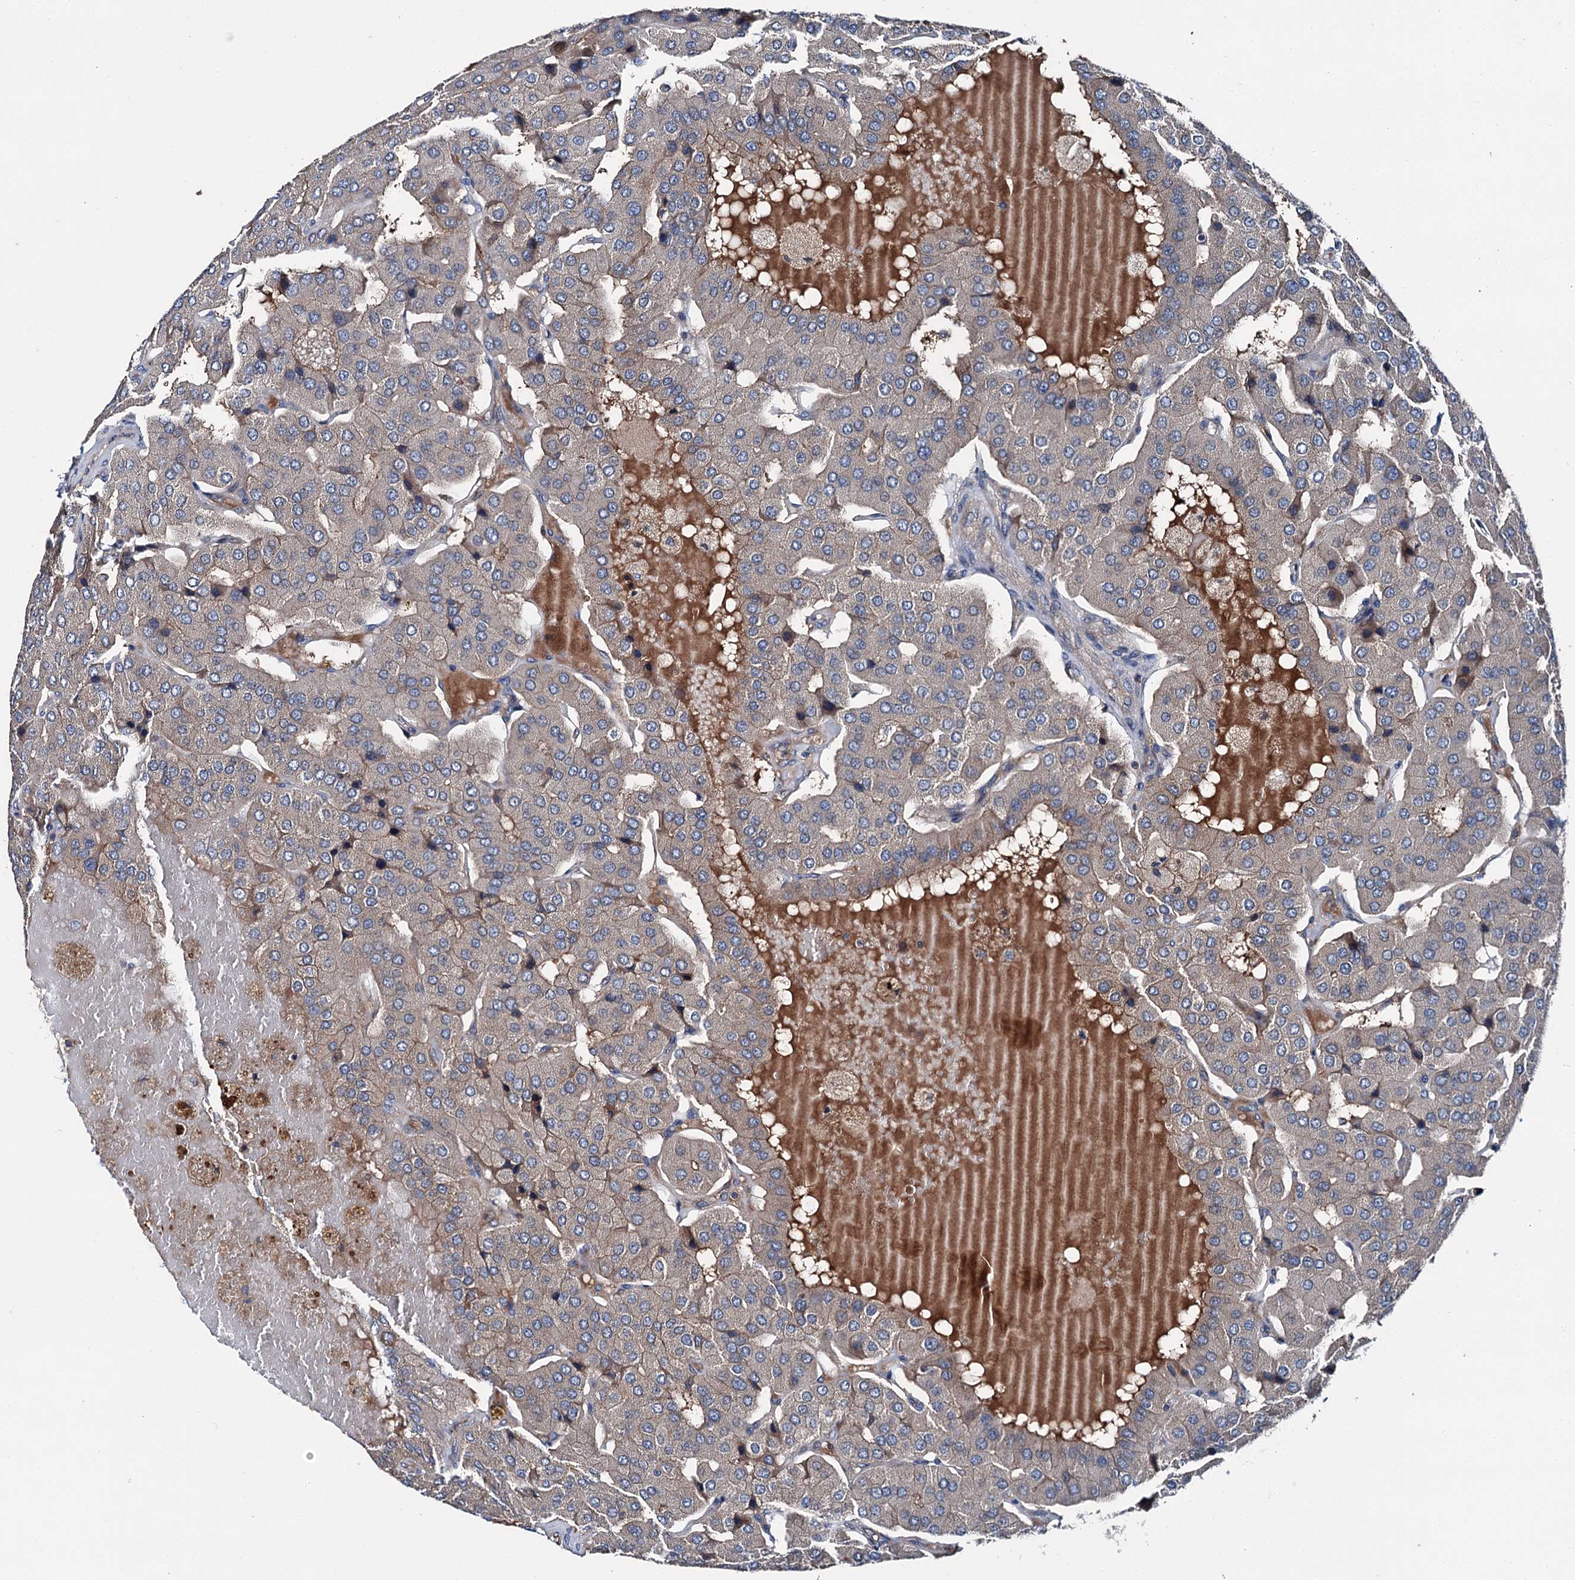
{"staining": {"intensity": "weak", "quantity": "25%-75%", "location": "cytoplasmic/membranous"}, "tissue": "parathyroid gland", "cell_type": "Glandular cells", "image_type": "normal", "snomed": [{"axis": "morphology", "description": "Normal tissue, NOS"}, {"axis": "morphology", "description": "Adenoma, NOS"}, {"axis": "topography", "description": "Parathyroid gland"}], "caption": "Protein staining of normal parathyroid gland demonstrates weak cytoplasmic/membranous expression in about 25%-75% of glandular cells.", "gene": "SLC22A25", "patient": {"sex": "female", "age": 86}}